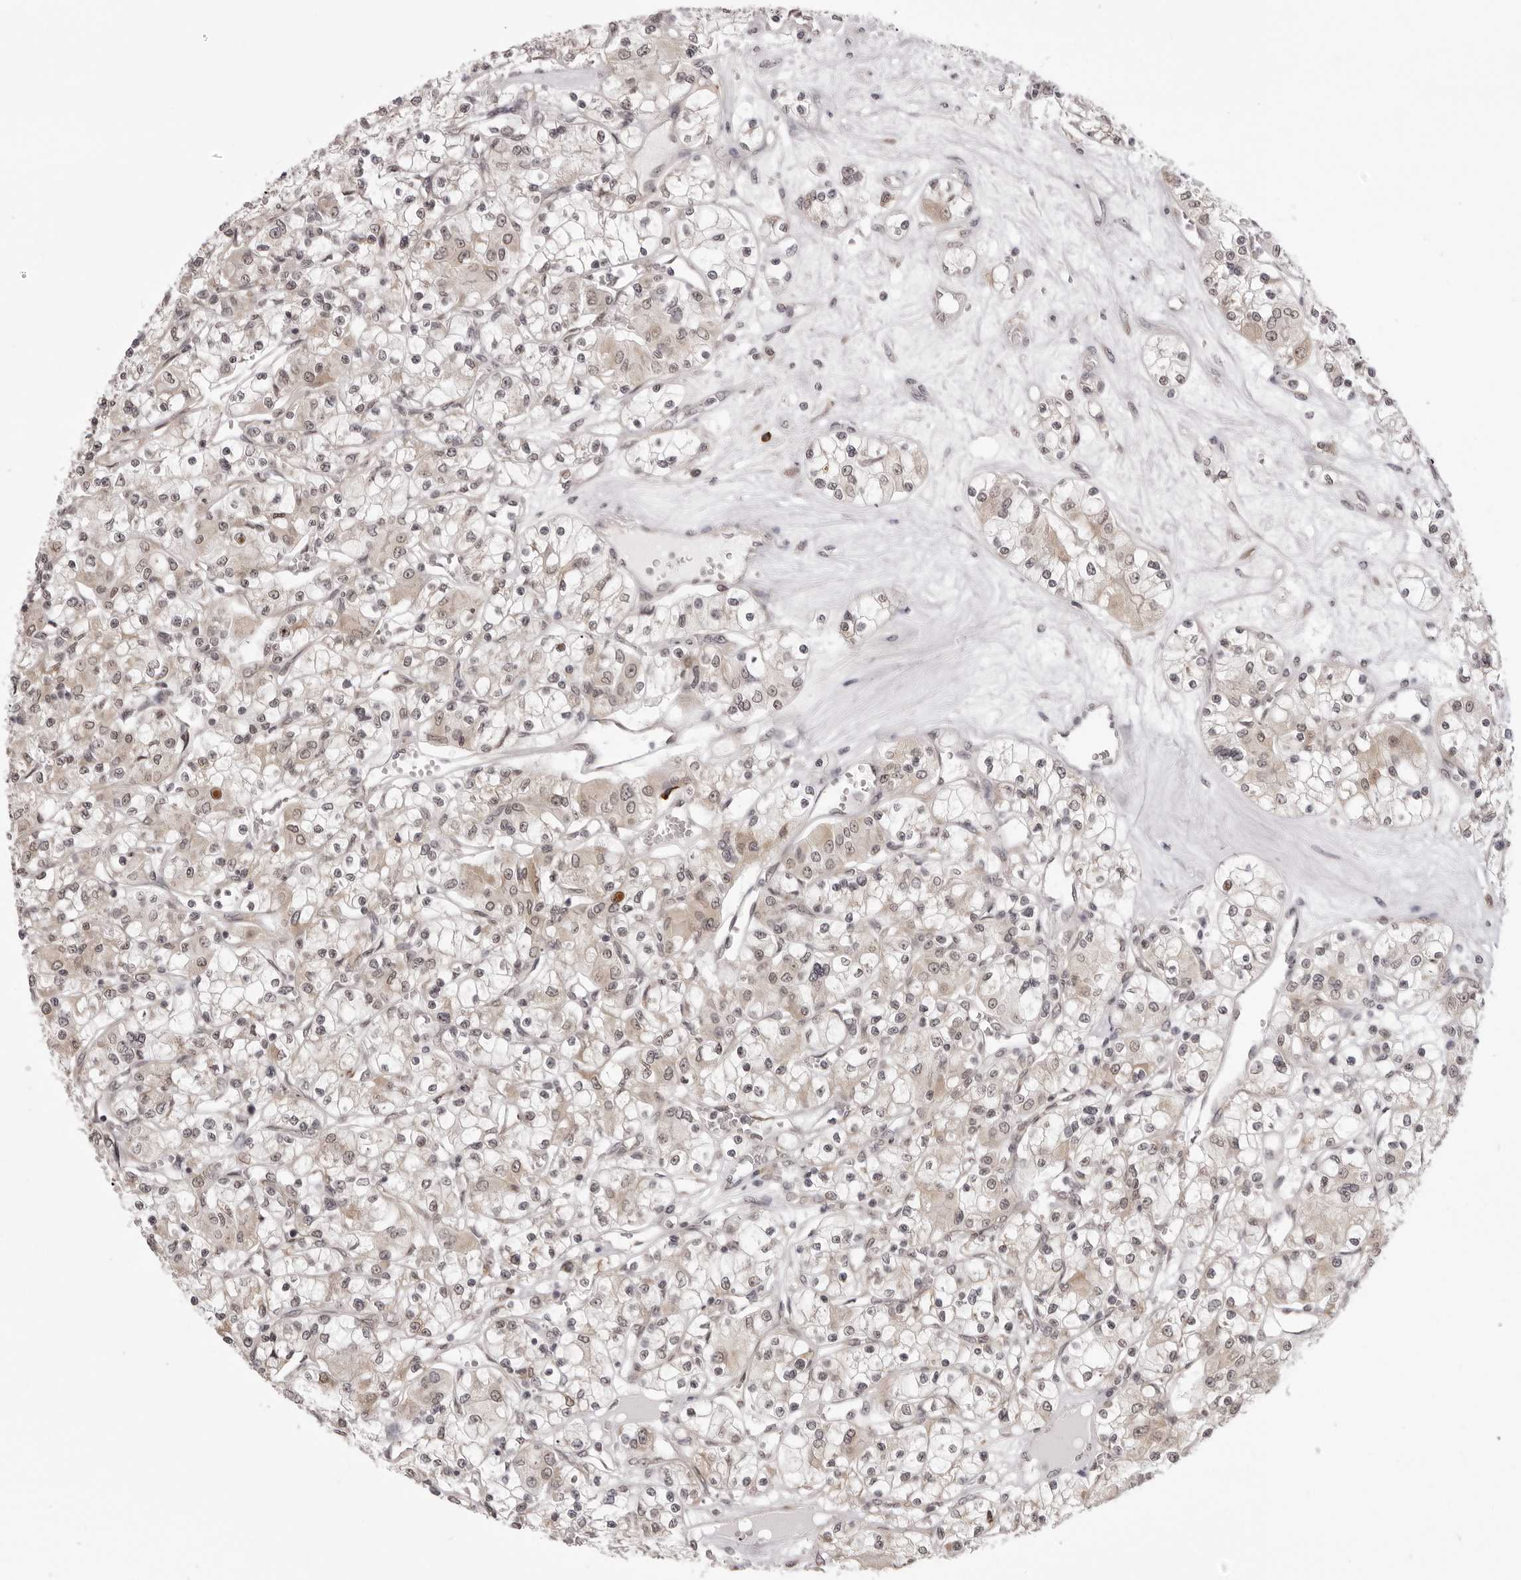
{"staining": {"intensity": "weak", "quantity": "25%-75%", "location": "cytoplasmic/membranous,nuclear"}, "tissue": "renal cancer", "cell_type": "Tumor cells", "image_type": "cancer", "snomed": [{"axis": "morphology", "description": "Adenocarcinoma, NOS"}, {"axis": "topography", "description": "Kidney"}], "caption": "Human renal cancer stained with a protein marker demonstrates weak staining in tumor cells.", "gene": "ZC3H11A", "patient": {"sex": "female", "age": 59}}